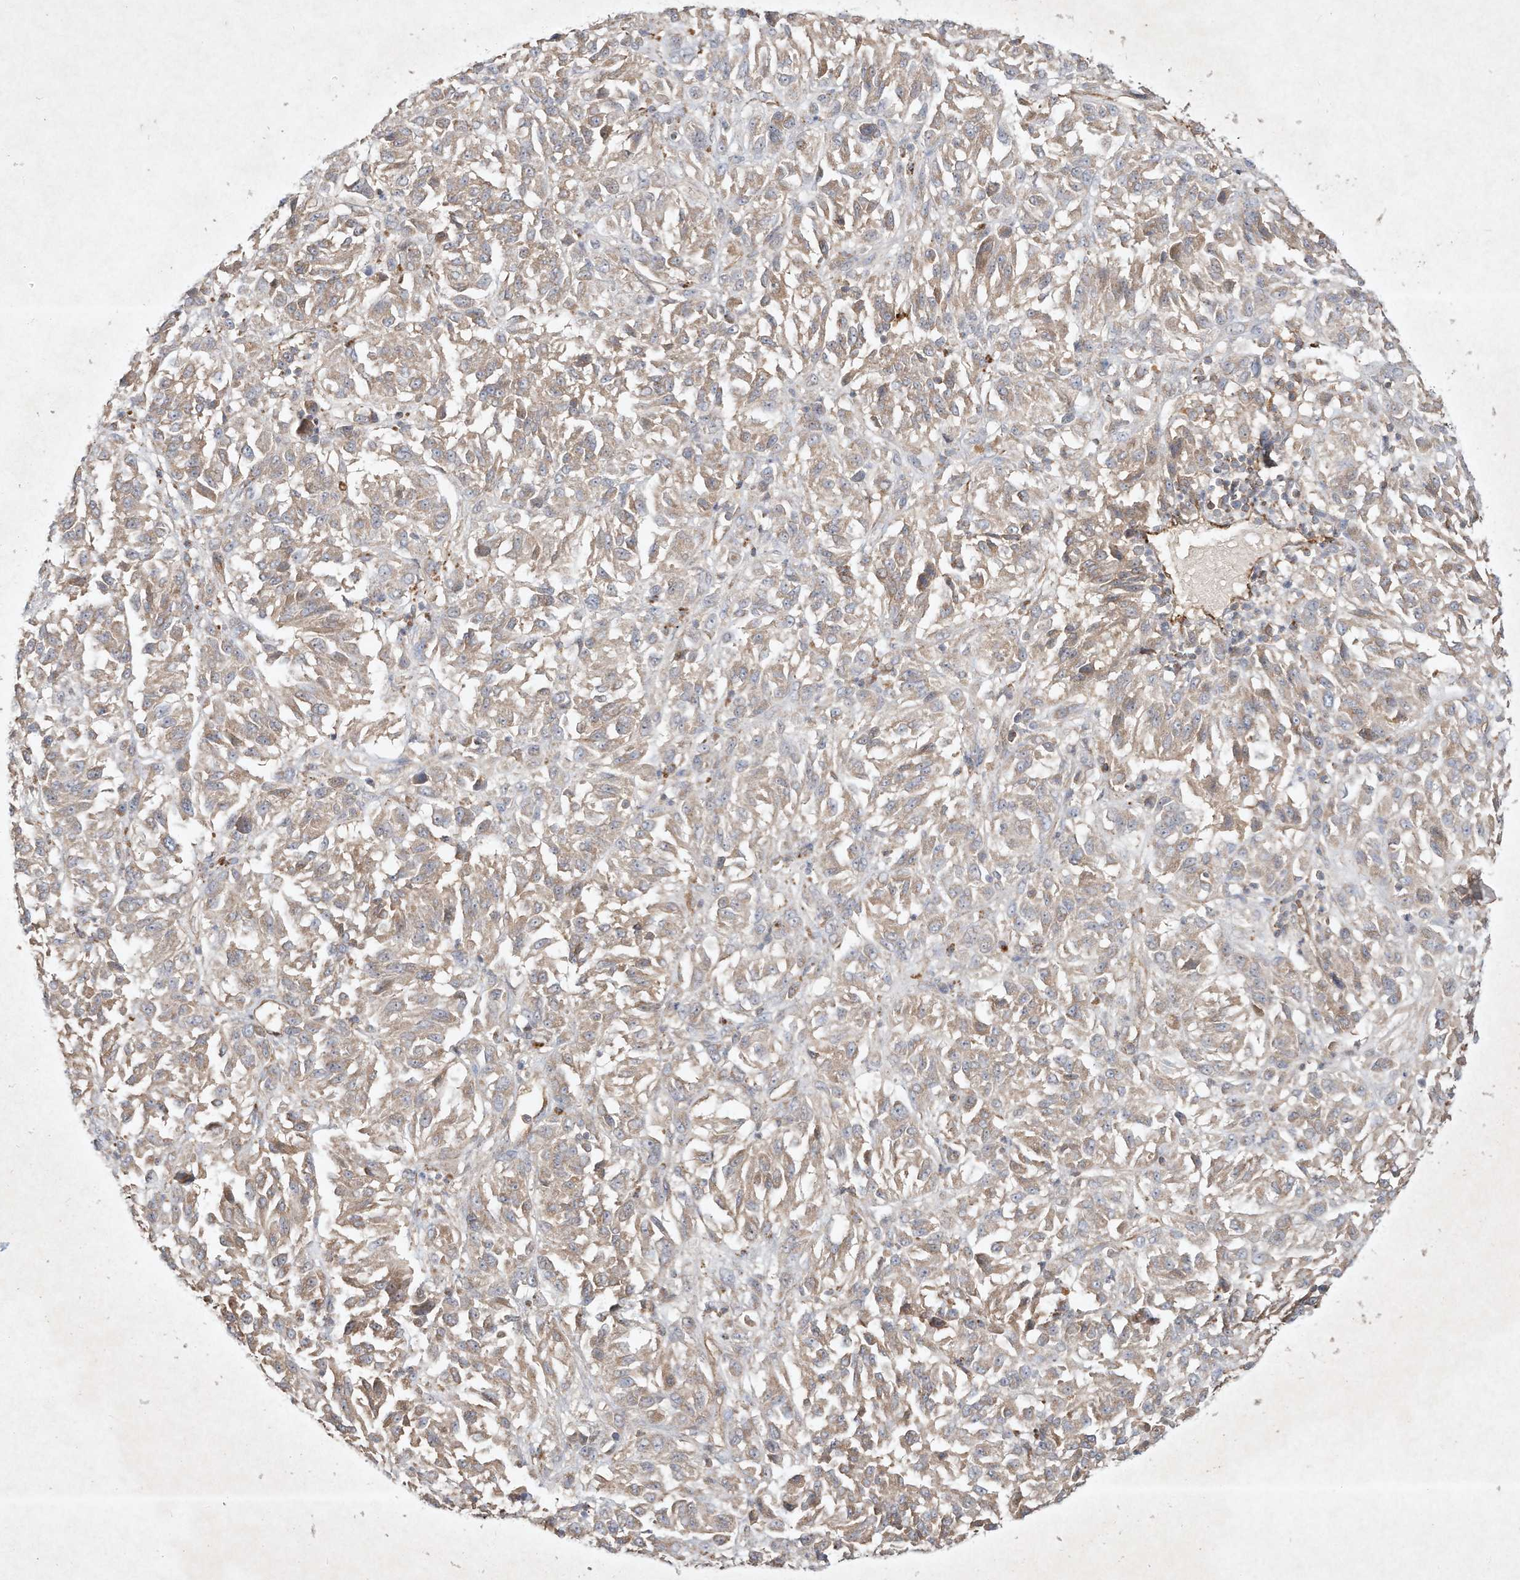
{"staining": {"intensity": "weak", "quantity": ">75%", "location": "cytoplasmic/membranous"}, "tissue": "melanoma", "cell_type": "Tumor cells", "image_type": "cancer", "snomed": [{"axis": "morphology", "description": "Malignant melanoma, Metastatic site"}, {"axis": "topography", "description": "Lung"}], "caption": "This is a histology image of IHC staining of melanoma, which shows weak positivity in the cytoplasmic/membranous of tumor cells.", "gene": "HTR5A", "patient": {"sex": "male", "age": 64}}